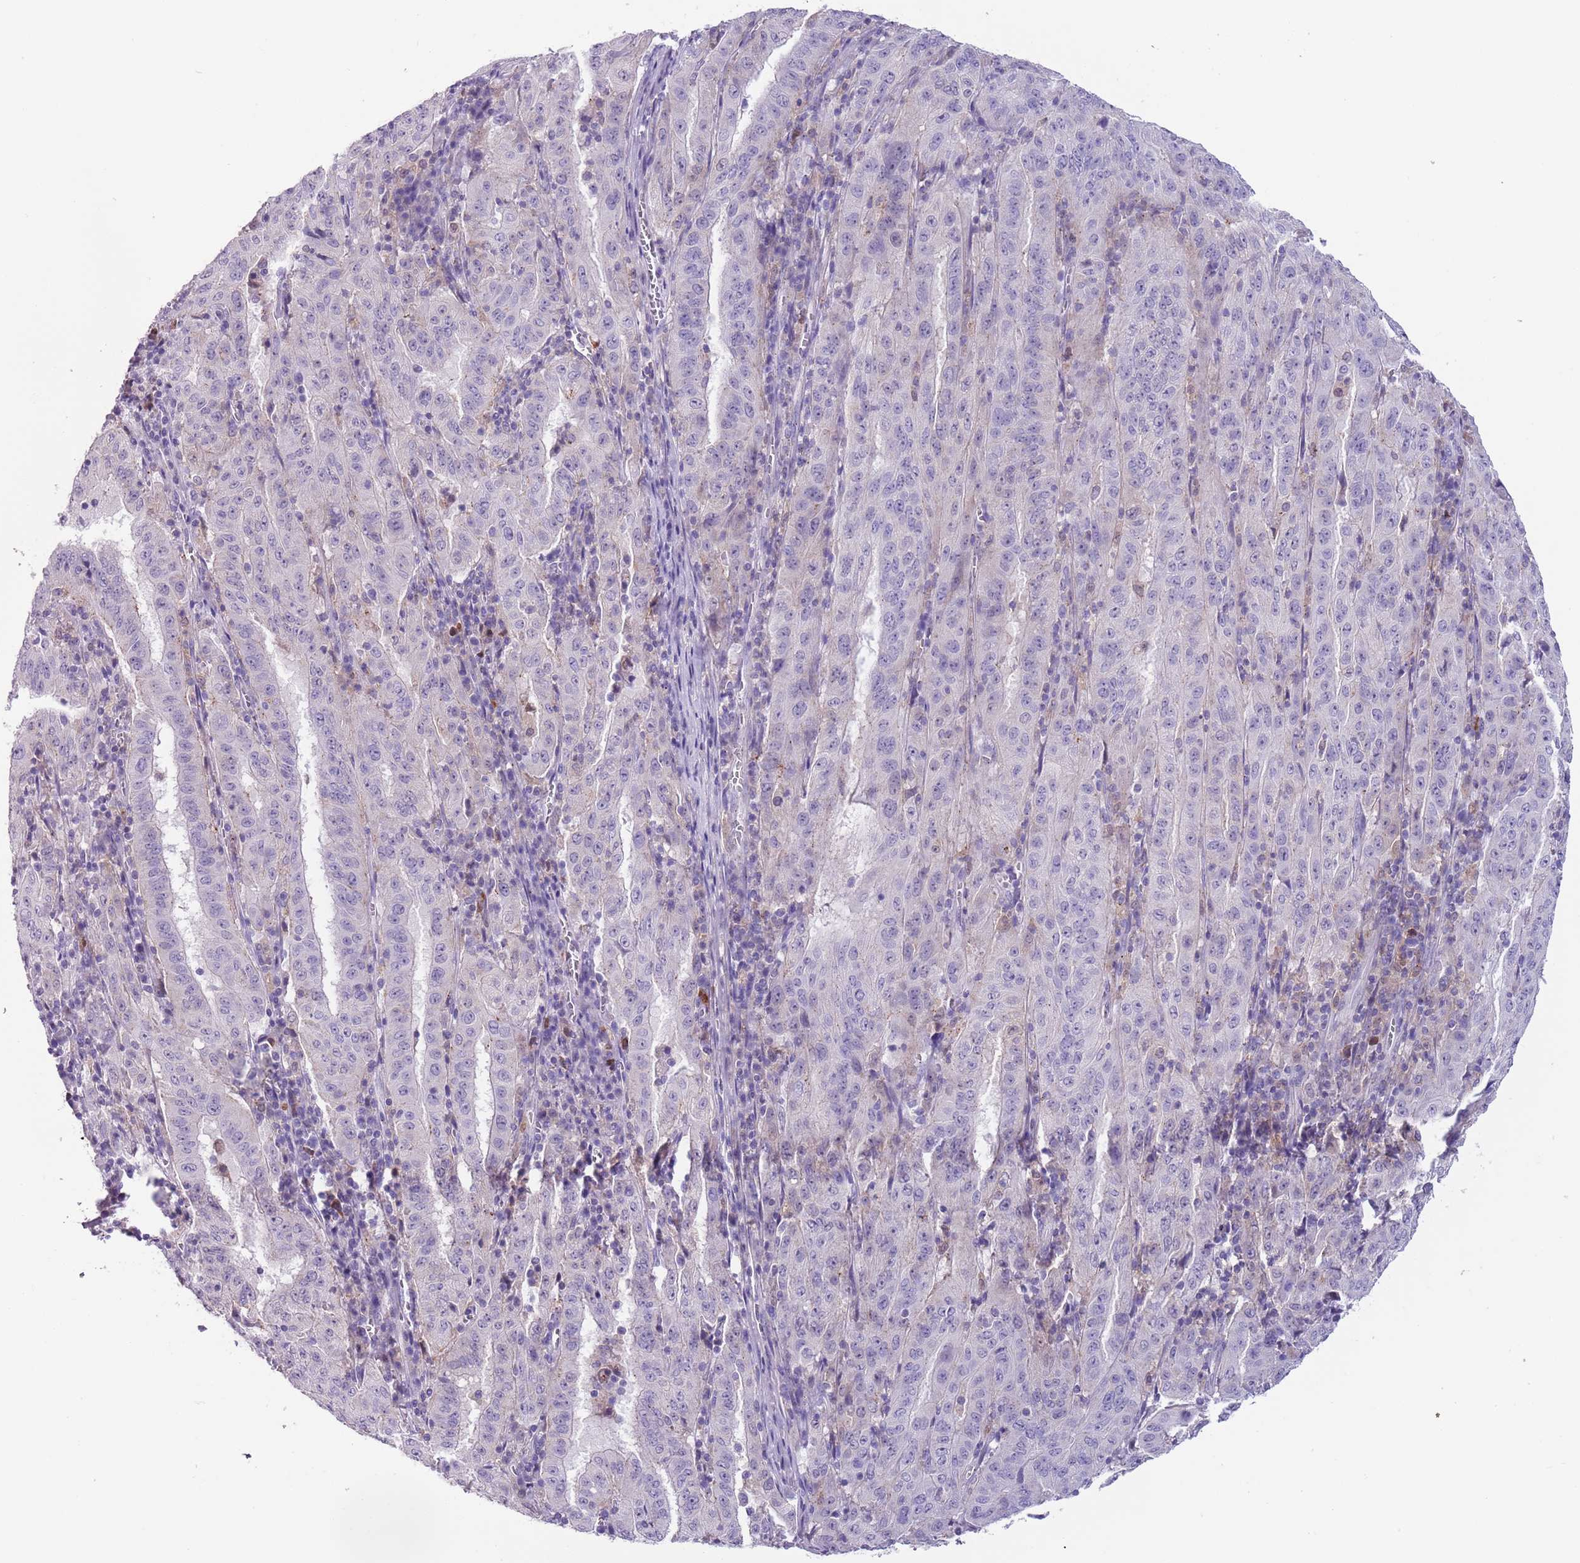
{"staining": {"intensity": "negative", "quantity": "none", "location": "none"}, "tissue": "pancreatic cancer", "cell_type": "Tumor cells", "image_type": "cancer", "snomed": [{"axis": "morphology", "description": "Adenocarcinoma, NOS"}, {"axis": "topography", "description": "Pancreas"}], "caption": "High power microscopy photomicrograph of an IHC photomicrograph of pancreatic cancer, revealing no significant positivity in tumor cells.", "gene": "PFKFB2", "patient": {"sex": "male", "age": 63}}